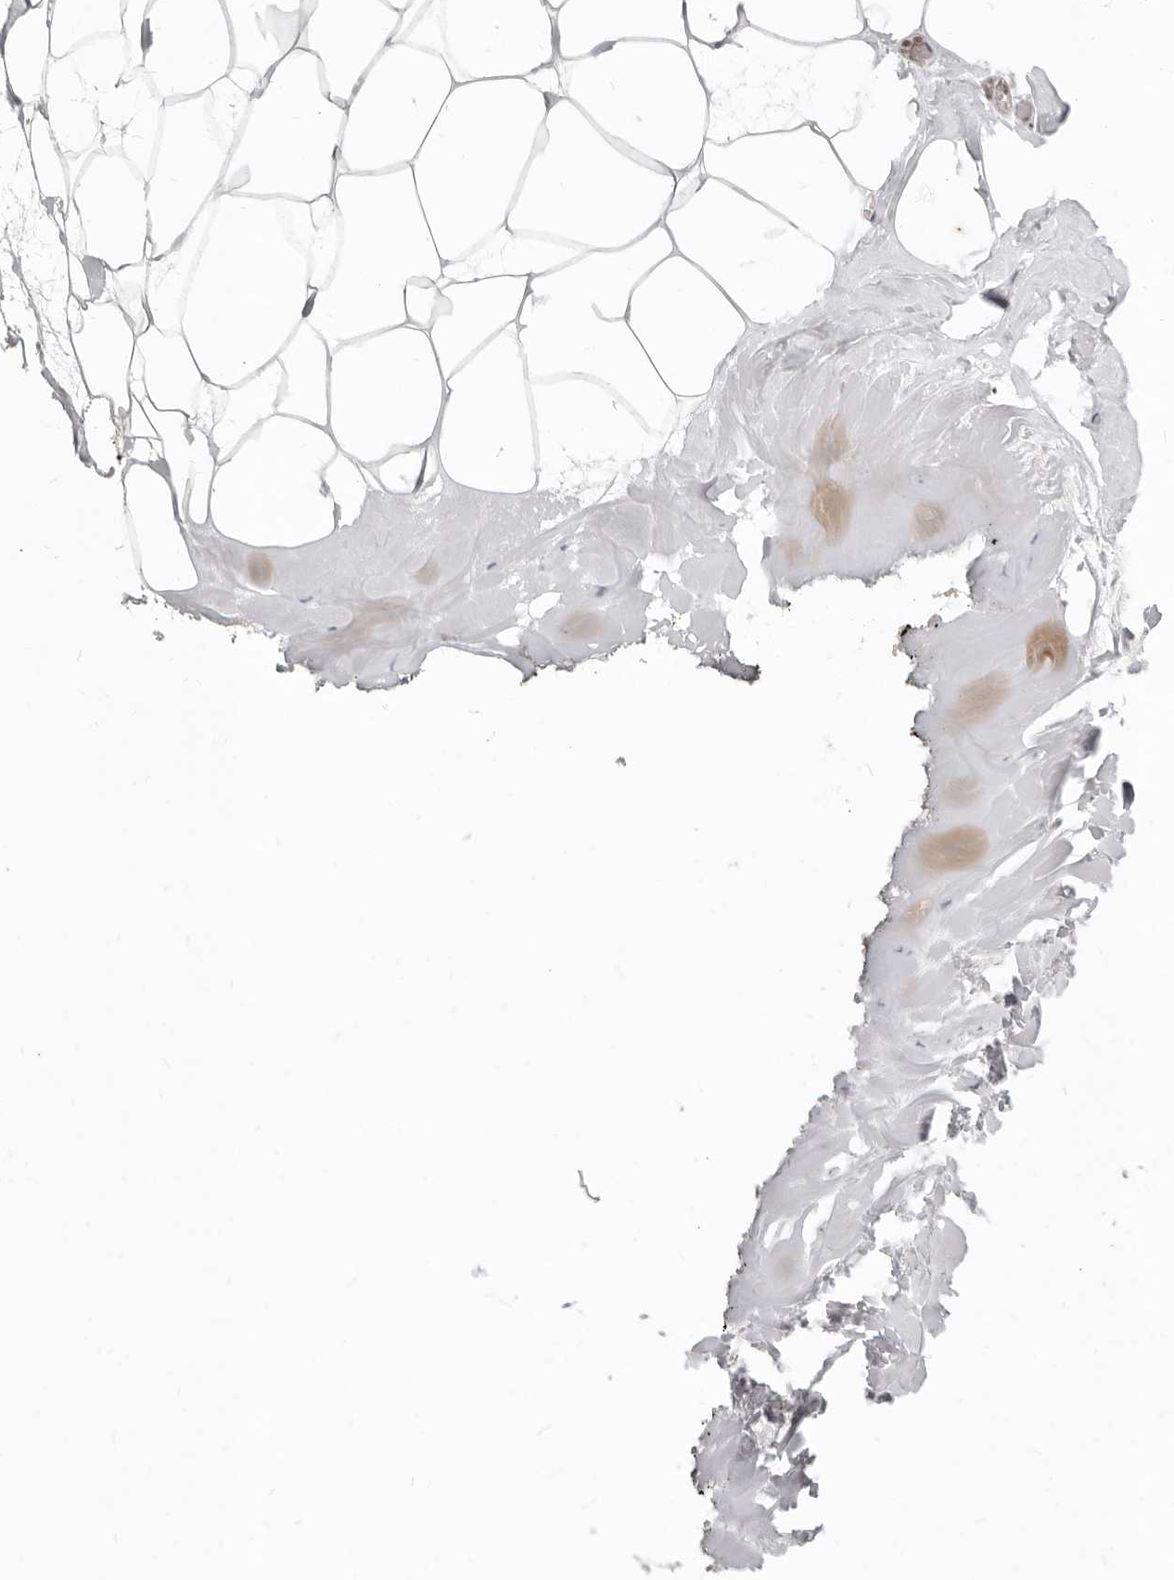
{"staining": {"intensity": "weak", "quantity": ">75%", "location": "nuclear"}, "tissue": "adipose tissue", "cell_type": "Adipocytes", "image_type": "normal", "snomed": [{"axis": "morphology", "description": "Normal tissue, NOS"}, {"axis": "morphology", "description": "Fibrosis, NOS"}, {"axis": "topography", "description": "Breast"}, {"axis": "topography", "description": "Adipose tissue"}], "caption": "This micrograph displays IHC staining of unremarkable human adipose tissue, with low weak nuclear expression in approximately >75% of adipocytes.", "gene": "GABPA", "patient": {"sex": "female", "age": 39}}